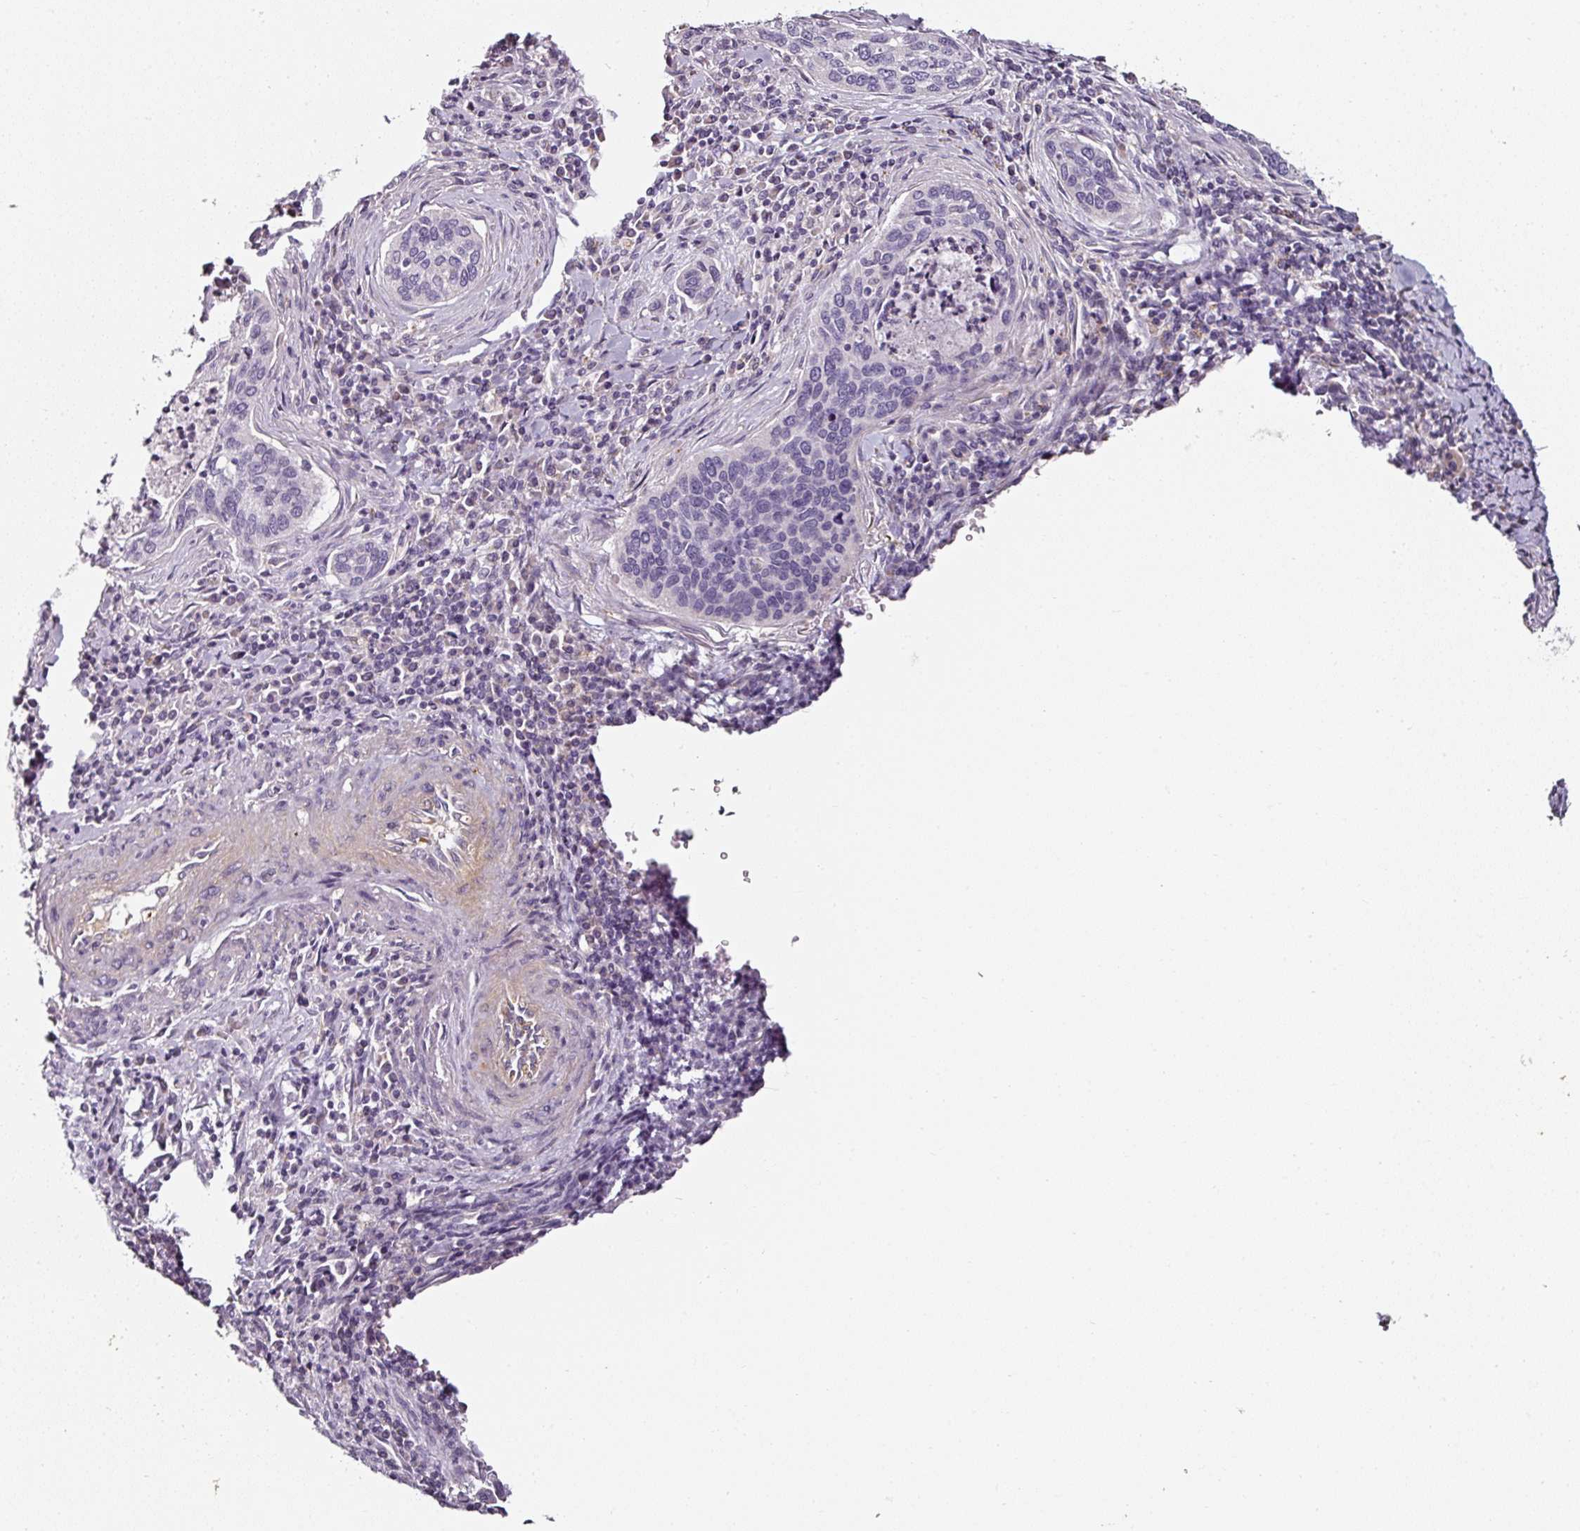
{"staining": {"intensity": "negative", "quantity": "none", "location": "none"}, "tissue": "cervical cancer", "cell_type": "Tumor cells", "image_type": "cancer", "snomed": [{"axis": "morphology", "description": "Squamous cell carcinoma, NOS"}, {"axis": "topography", "description": "Cervix"}], "caption": "This is an IHC histopathology image of human cervical cancer. There is no expression in tumor cells.", "gene": "CAP2", "patient": {"sex": "female", "age": 53}}